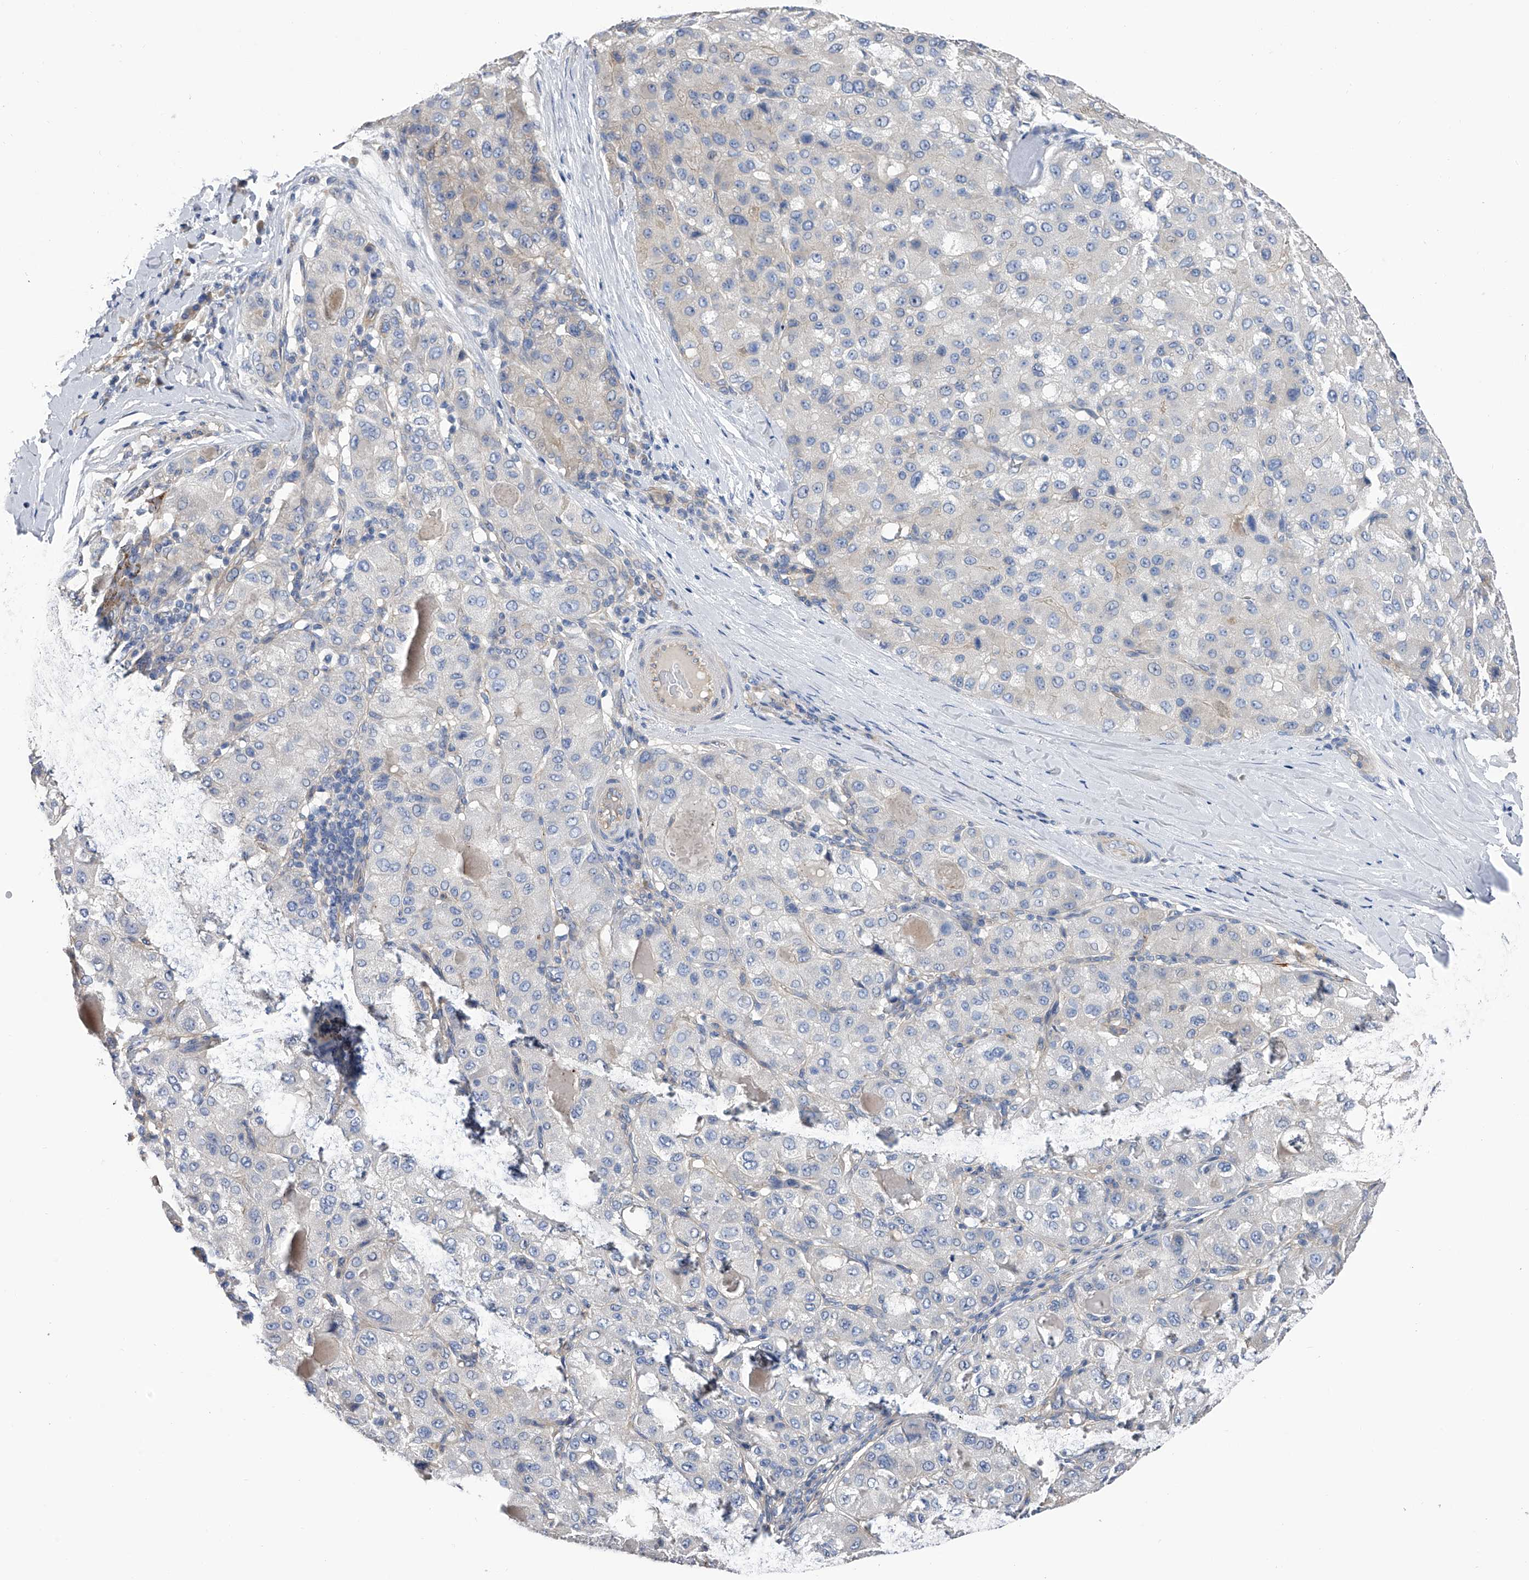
{"staining": {"intensity": "negative", "quantity": "none", "location": "none"}, "tissue": "liver cancer", "cell_type": "Tumor cells", "image_type": "cancer", "snomed": [{"axis": "morphology", "description": "Carcinoma, Hepatocellular, NOS"}, {"axis": "topography", "description": "Liver"}], "caption": "The micrograph reveals no significant expression in tumor cells of hepatocellular carcinoma (liver).", "gene": "RWDD2A", "patient": {"sex": "male", "age": 80}}